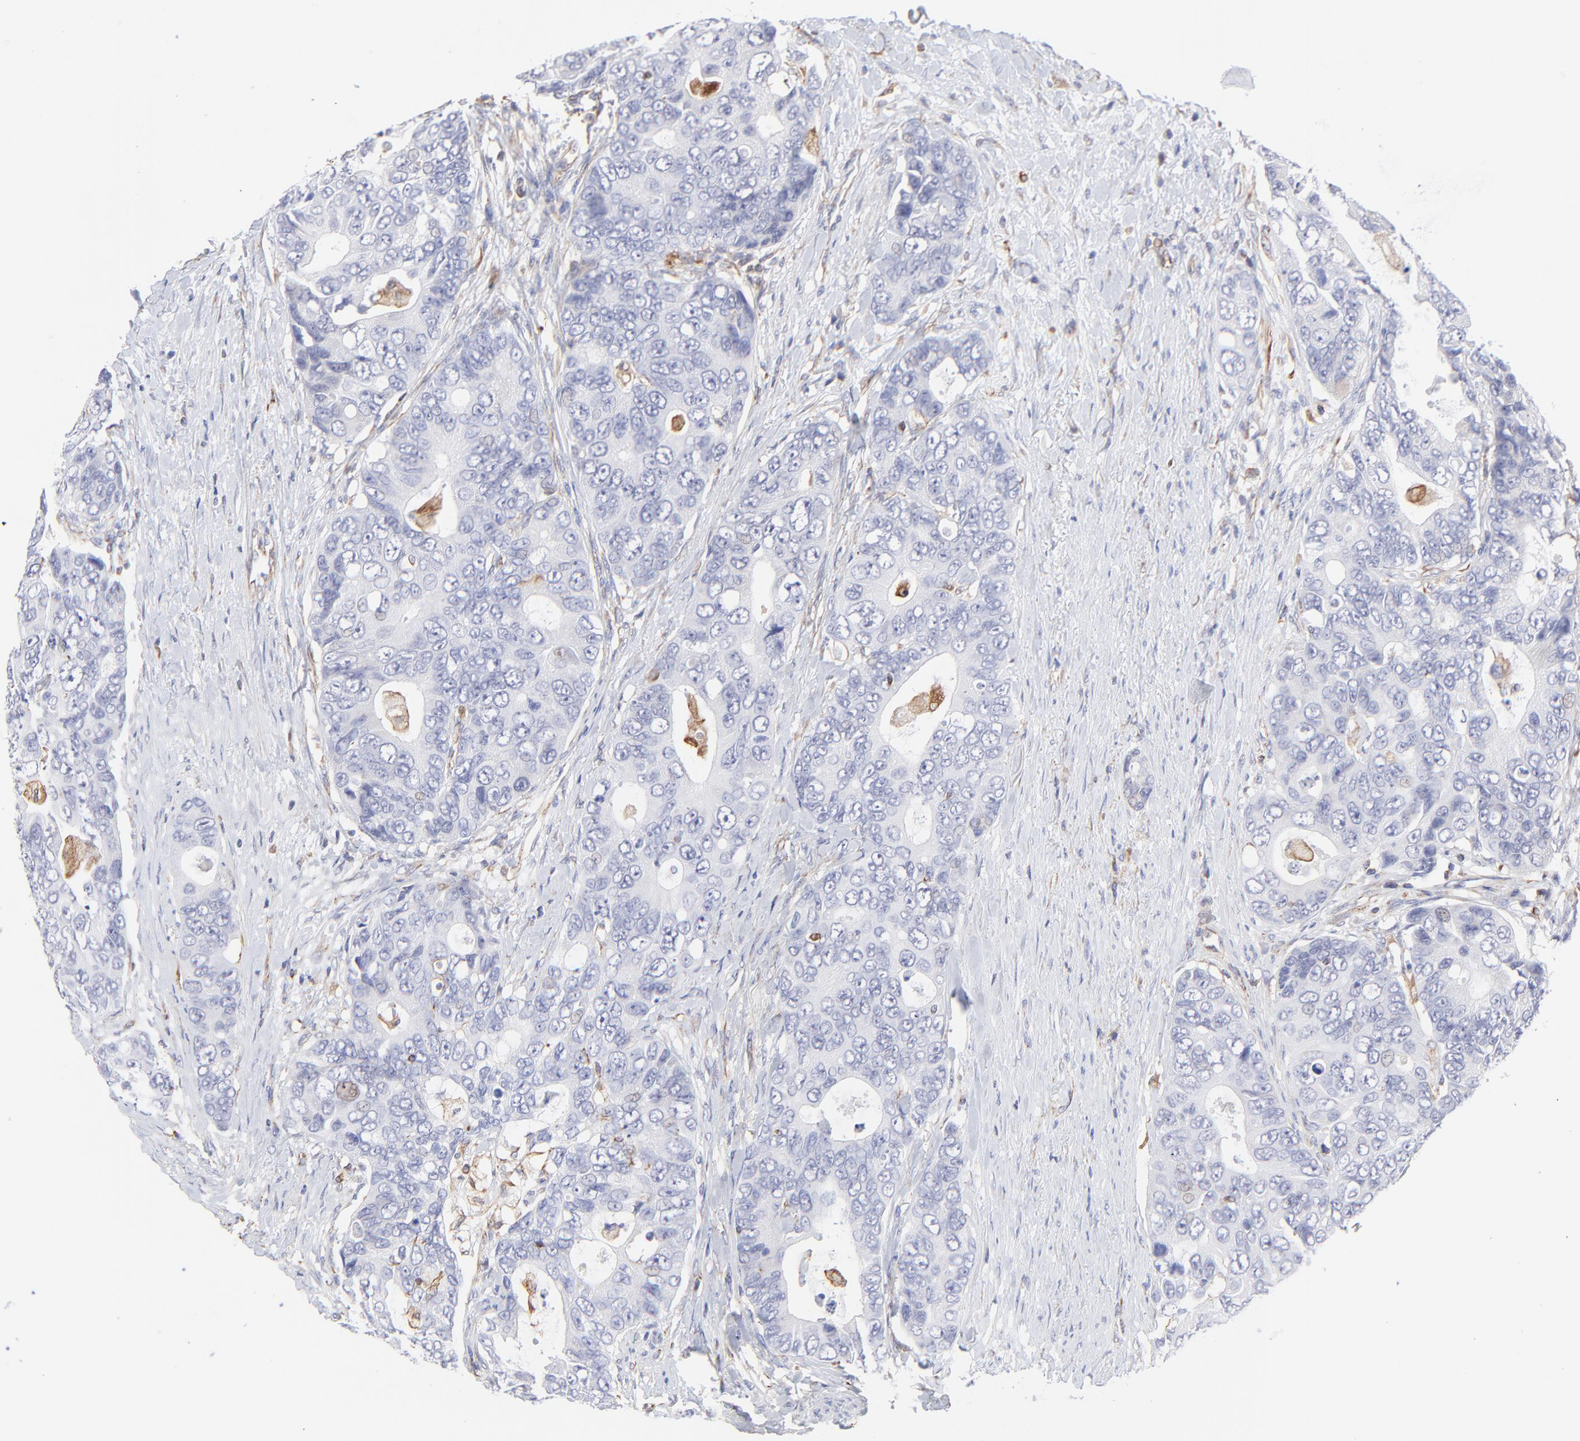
{"staining": {"intensity": "moderate", "quantity": "<25%", "location": "cytoplasmic/membranous"}, "tissue": "colorectal cancer", "cell_type": "Tumor cells", "image_type": "cancer", "snomed": [{"axis": "morphology", "description": "Adenocarcinoma, NOS"}, {"axis": "topography", "description": "Rectum"}], "caption": "Protein expression analysis of human adenocarcinoma (colorectal) reveals moderate cytoplasmic/membranous positivity in approximately <25% of tumor cells.", "gene": "COX8C", "patient": {"sex": "female", "age": 67}}